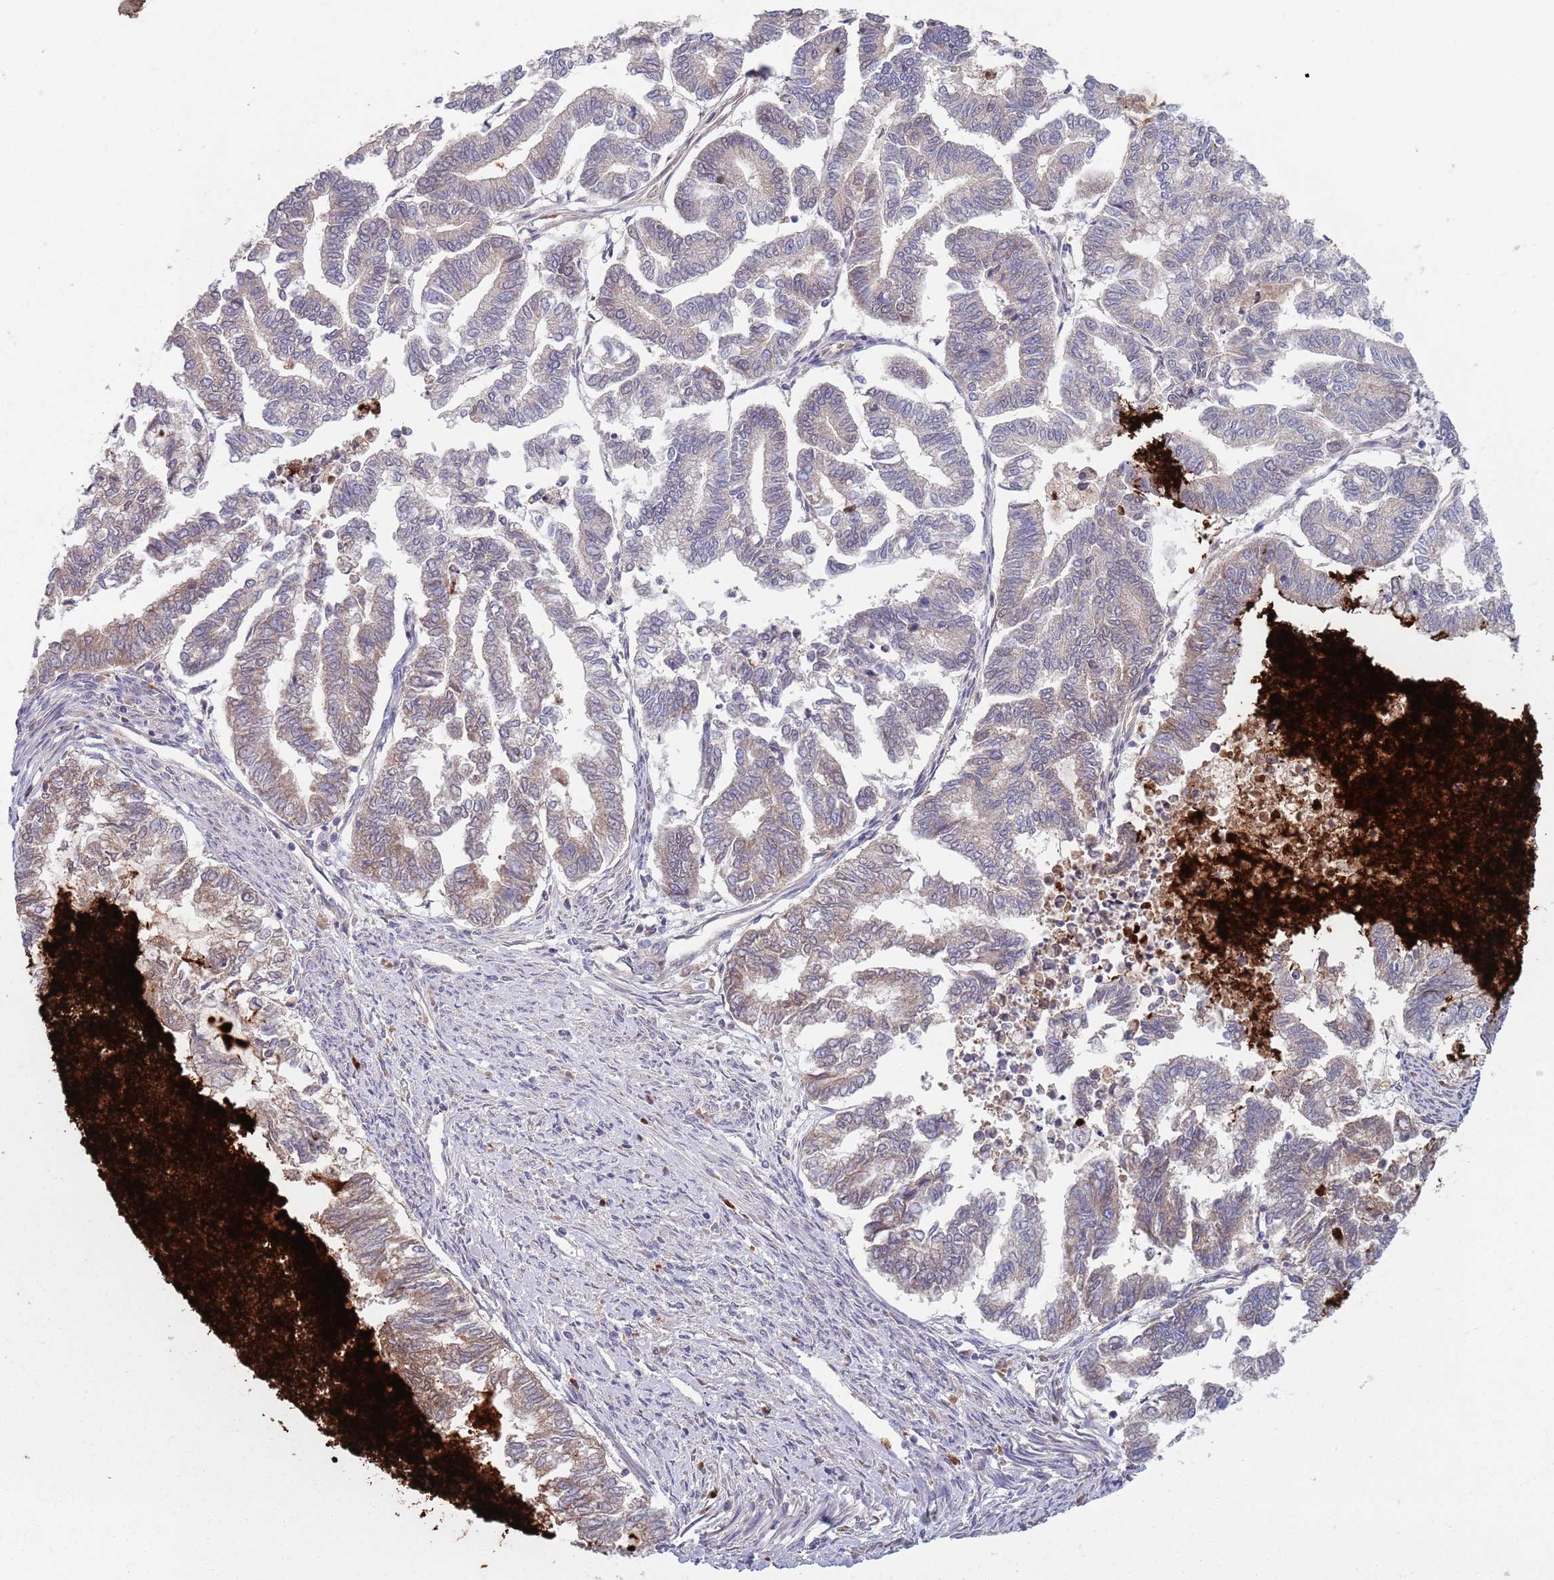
{"staining": {"intensity": "weak", "quantity": "25%-75%", "location": "cytoplasmic/membranous"}, "tissue": "endometrial cancer", "cell_type": "Tumor cells", "image_type": "cancer", "snomed": [{"axis": "morphology", "description": "Adenocarcinoma, NOS"}, {"axis": "topography", "description": "Endometrium"}], "caption": "High-magnification brightfield microscopy of endometrial cancer (adenocarcinoma) stained with DAB (brown) and counterstained with hematoxylin (blue). tumor cells exhibit weak cytoplasmic/membranous expression is present in approximately25%-75% of cells. Nuclei are stained in blue.", "gene": "TYW1", "patient": {"sex": "female", "age": 79}}